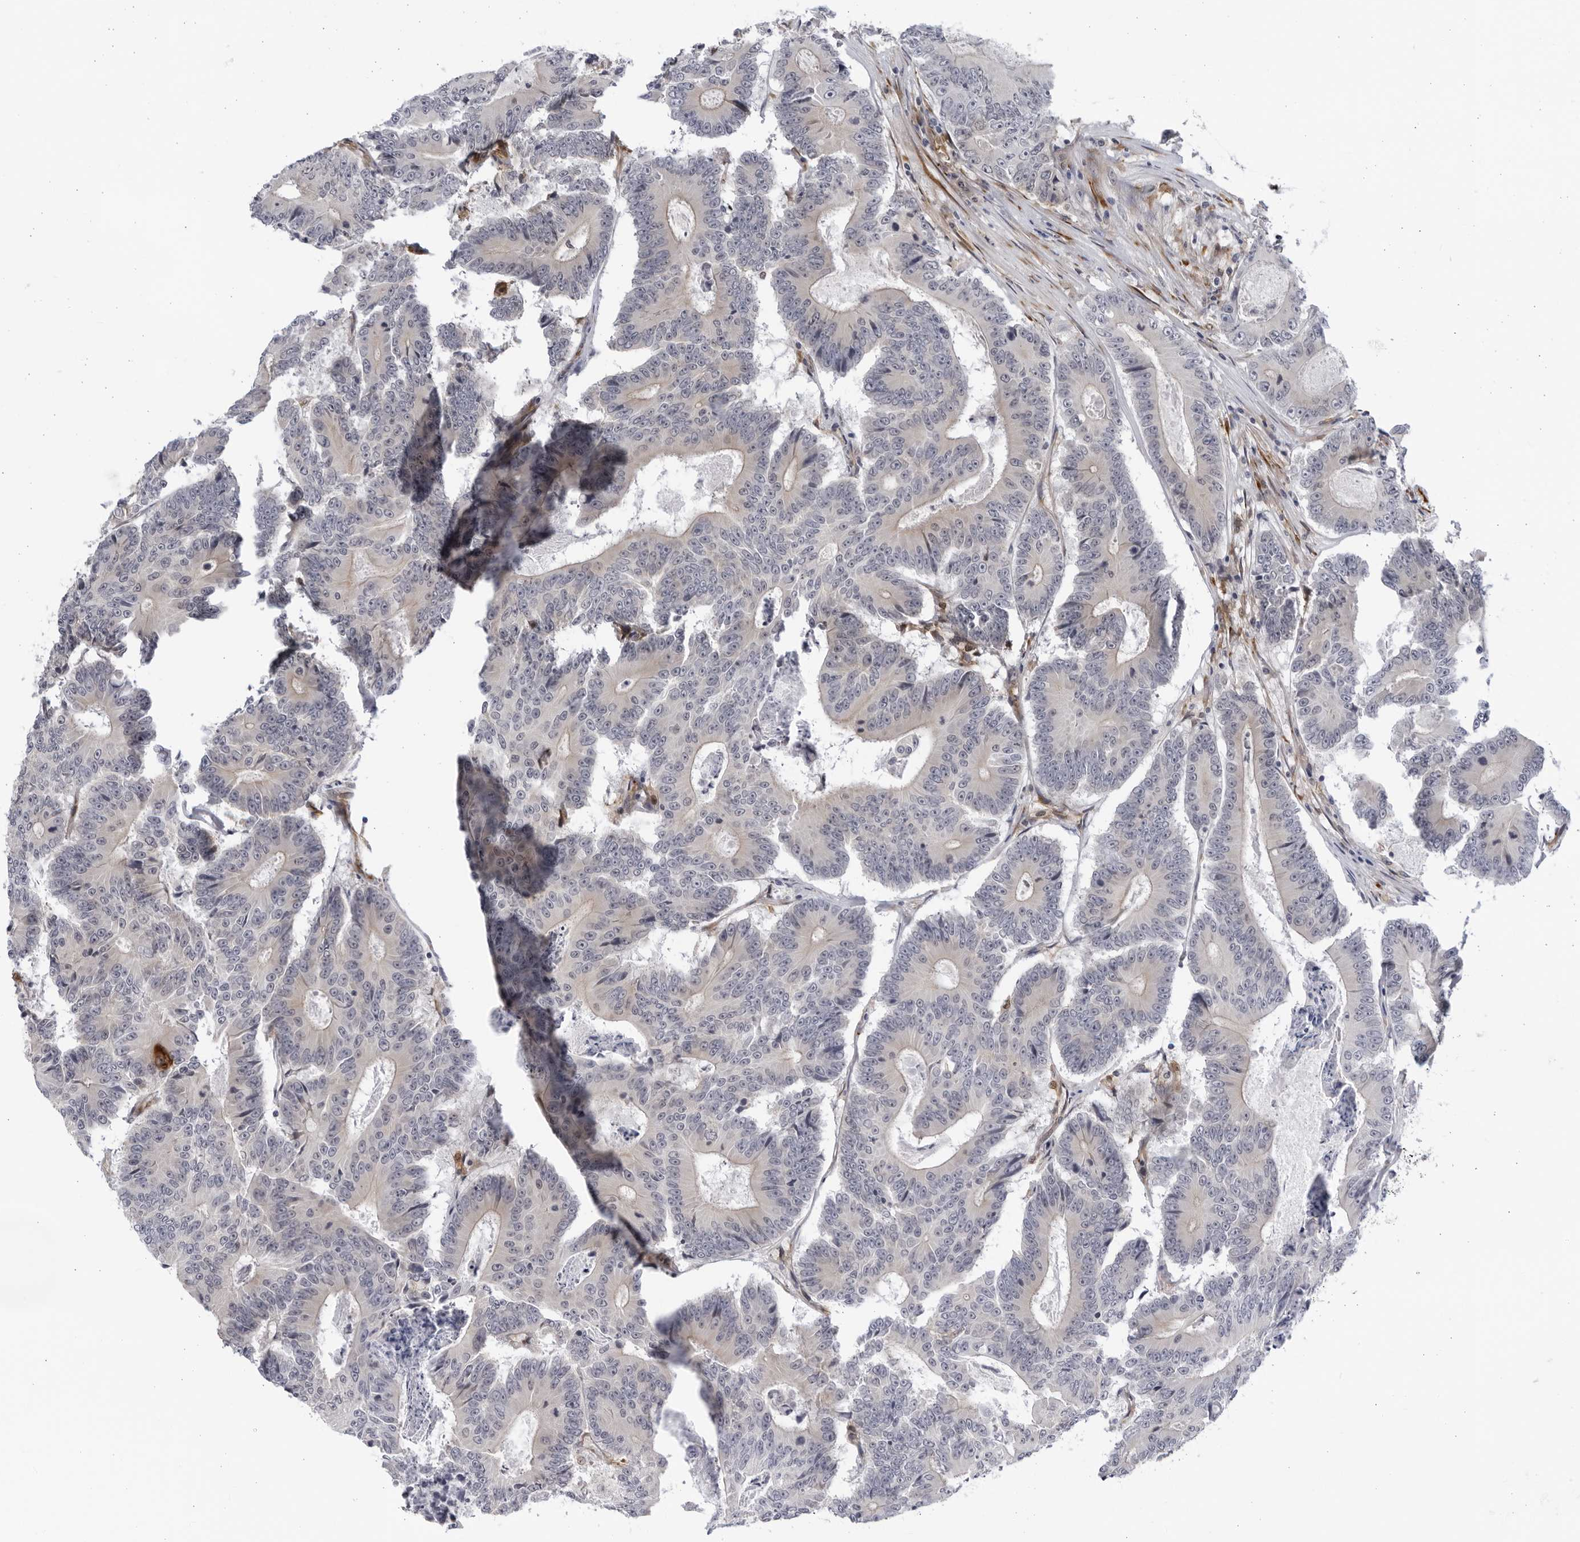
{"staining": {"intensity": "negative", "quantity": "none", "location": "none"}, "tissue": "colorectal cancer", "cell_type": "Tumor cells", "image_type": "cancer", "snomed": [{"axis": "morphology", "description": "Adenocarcinoma, NOS"}, {"axis": "topography", "description": "Colon"}], "caption": "A photomicrograph of human colorectal cancer is negative for staining in tumor cells.", "gene": "BMP2K", "patient": {"sex": "male", "age": 83}}